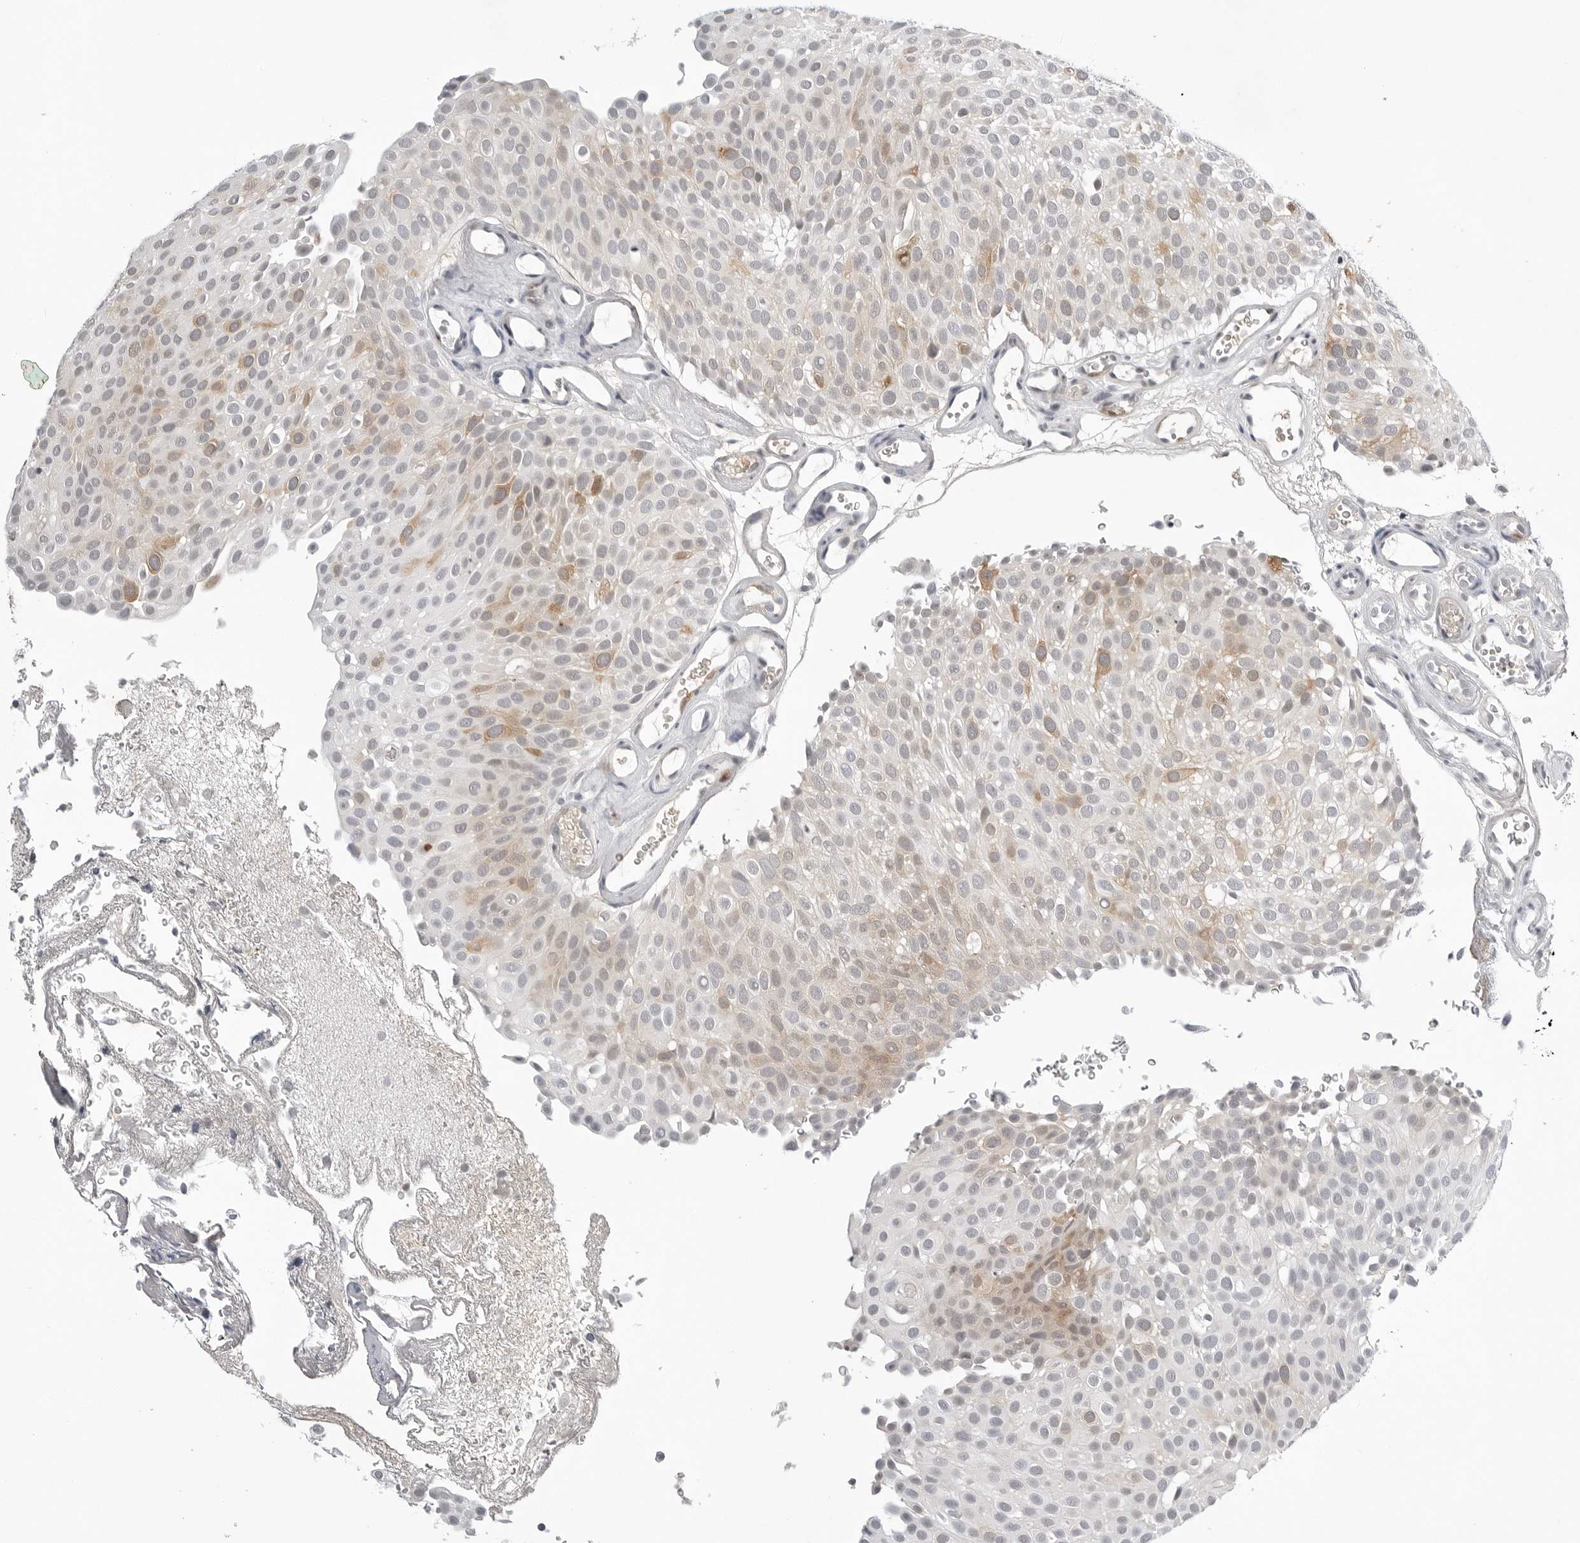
{"staining": {"intensity": "moderate", "quantity": "25%-75%", "location": "cytoplasmic/membranous"}, "tissue": "urothelial cancer", "cell_type": "Tumor cells", "image_type": "cancer", "snomed": [{"axis": "morphology", "description": "Urothelial carcinoma, Low grade"}, {"axis": "topography", "description": "Urinary bladder"}], "caption": "Low-grade urothelial carcinoma tissue displays moderate cytoplasmic/membranous expression in about 25%-75% of tumor cells, visualized by immunohistochemistry. The protein is stained brown, and the nuclei are stained in blue (DAB (3,3'-diaminobenzidine) IHC with brightfield microscopy, high magnification).", "gene": "RRM1", "patient": {"sex": "male", "age": 78}}